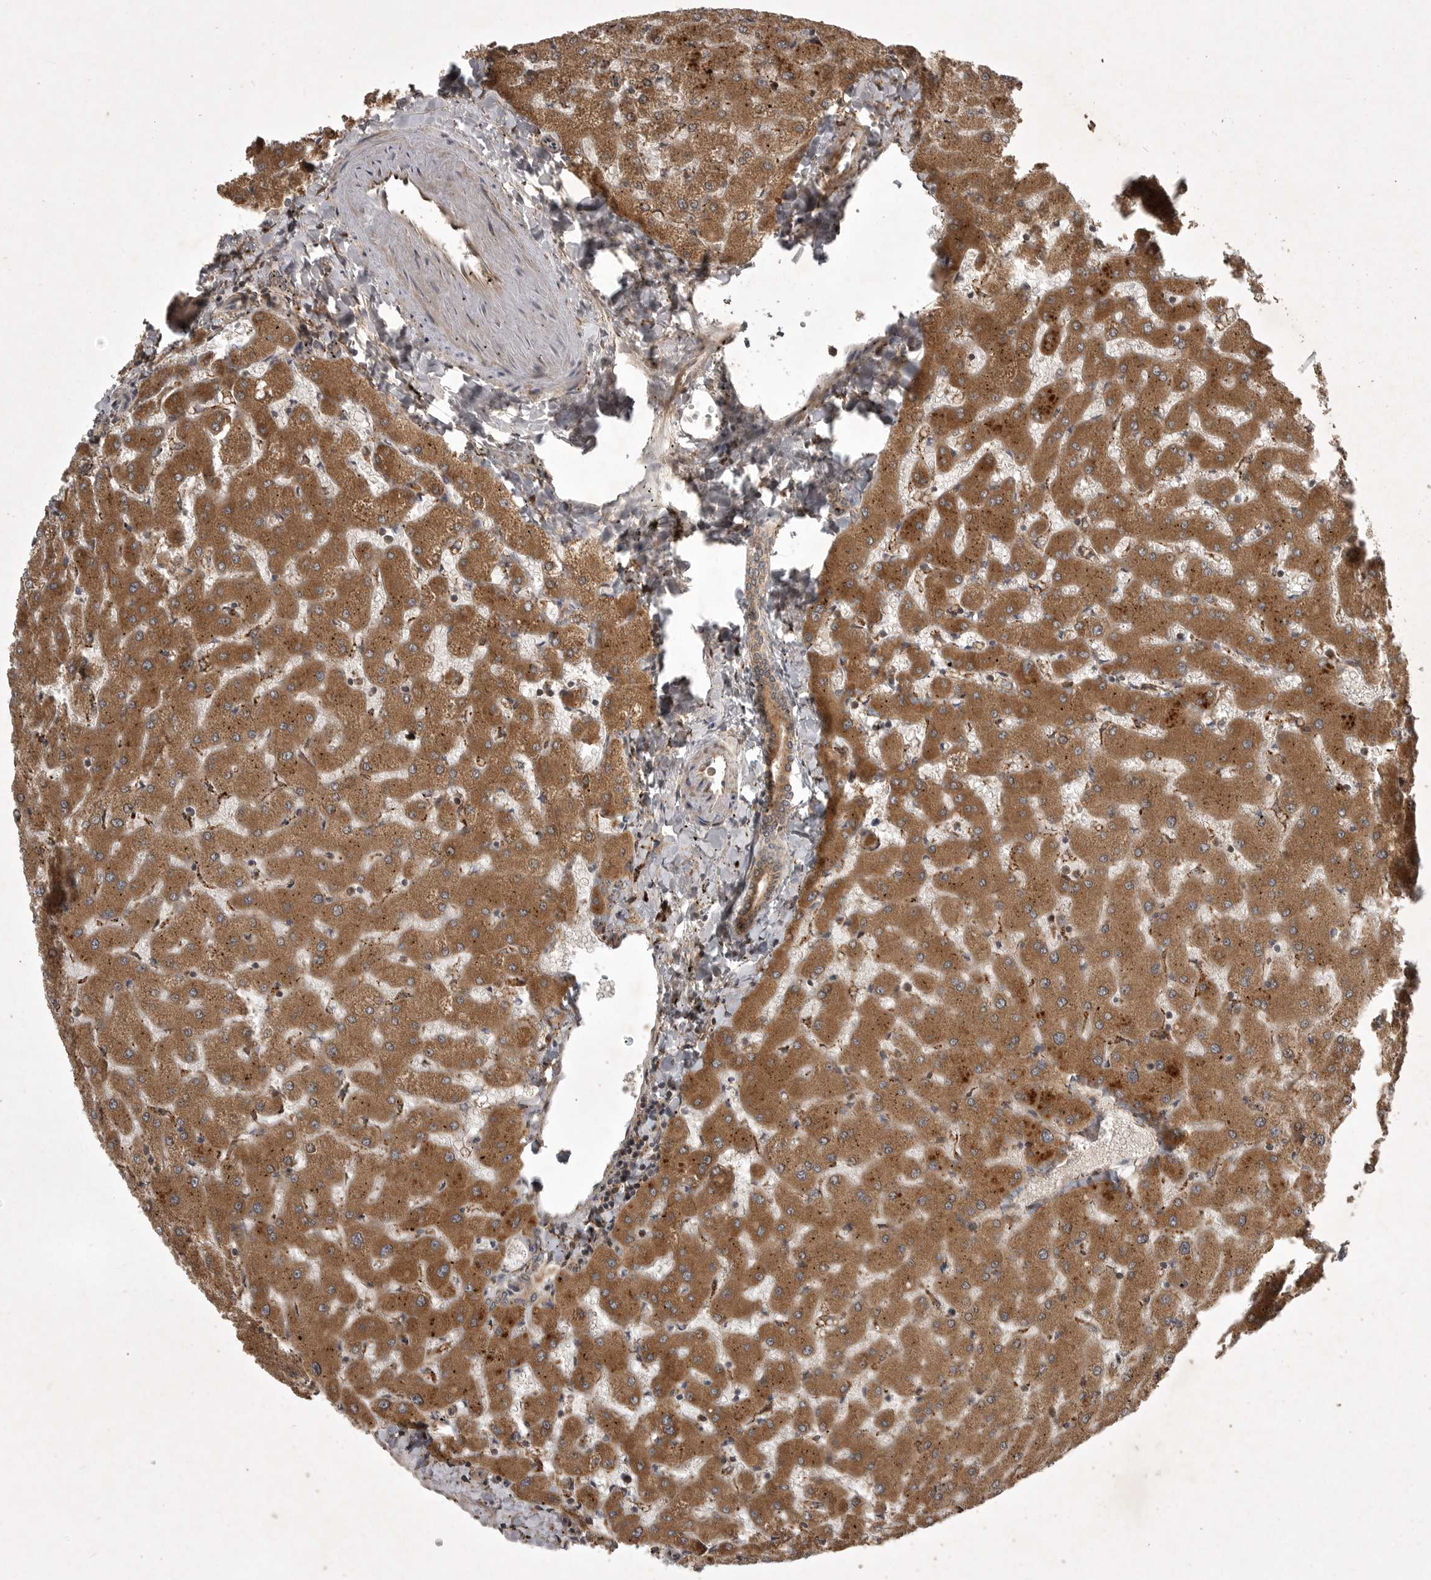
{"staining": {"intensity": "moderate", "quantity": ">75%", "location": "cytoplasmic/membranous"}, "tissue": "liver", "cell_type": "Cholangiocytes", "image_type": "normal", "snomed": [{"axis": "morphology", "description": "Normal tissue, NOS"}, {"axis": "topography", "description": "Liver"}], "caption": "DAB (3,3'-diaminobenzidine) immunohistochemical staining of normal liver exhibits moderate cytoplasmic/membranous protein staining in about >75% of cholangiocytes. (DAB = brown stain, brightfield microscopy at high magnification).", "gene": "GPR31", "patient": {"sex": "female", "age": 63}}